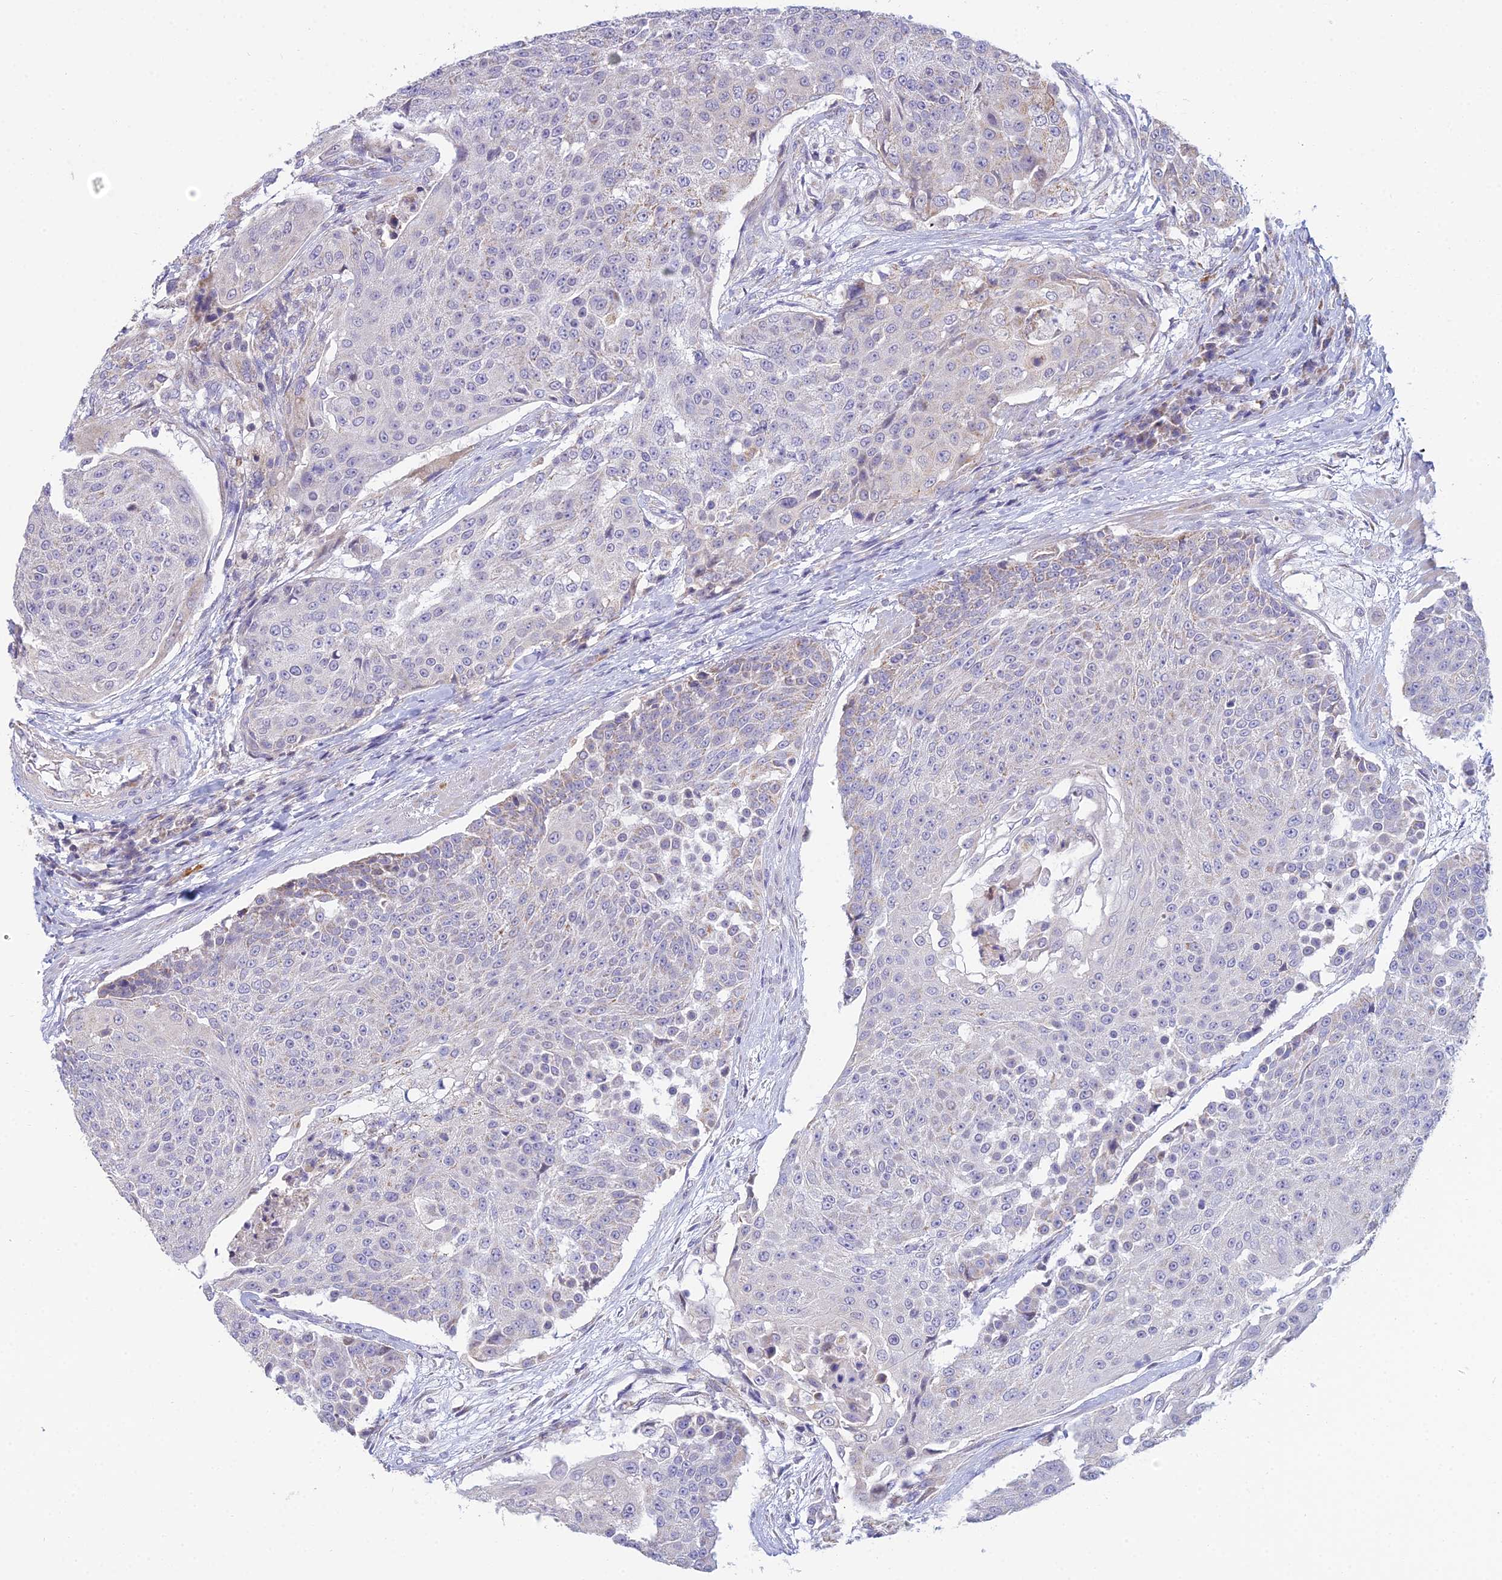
{"staining": {"intensity": "negative", "quantity": "none", "location": "none"}, "tissue": "urothelial cancer", "cell_type": "Tumor cells", "image_type": "cancer", "snomed": [{"axis": "morphology", "description": "Urothelial carcinoma, High grade"}, {"axis": "topography", "description": "Urinary bladder"}], "caption": "Immunohistochemical staining of urothelial cancer displays no significant staining in tumor cells.", "gene": "CFAP206", "patient": {"sex": "female", "age": 63}}